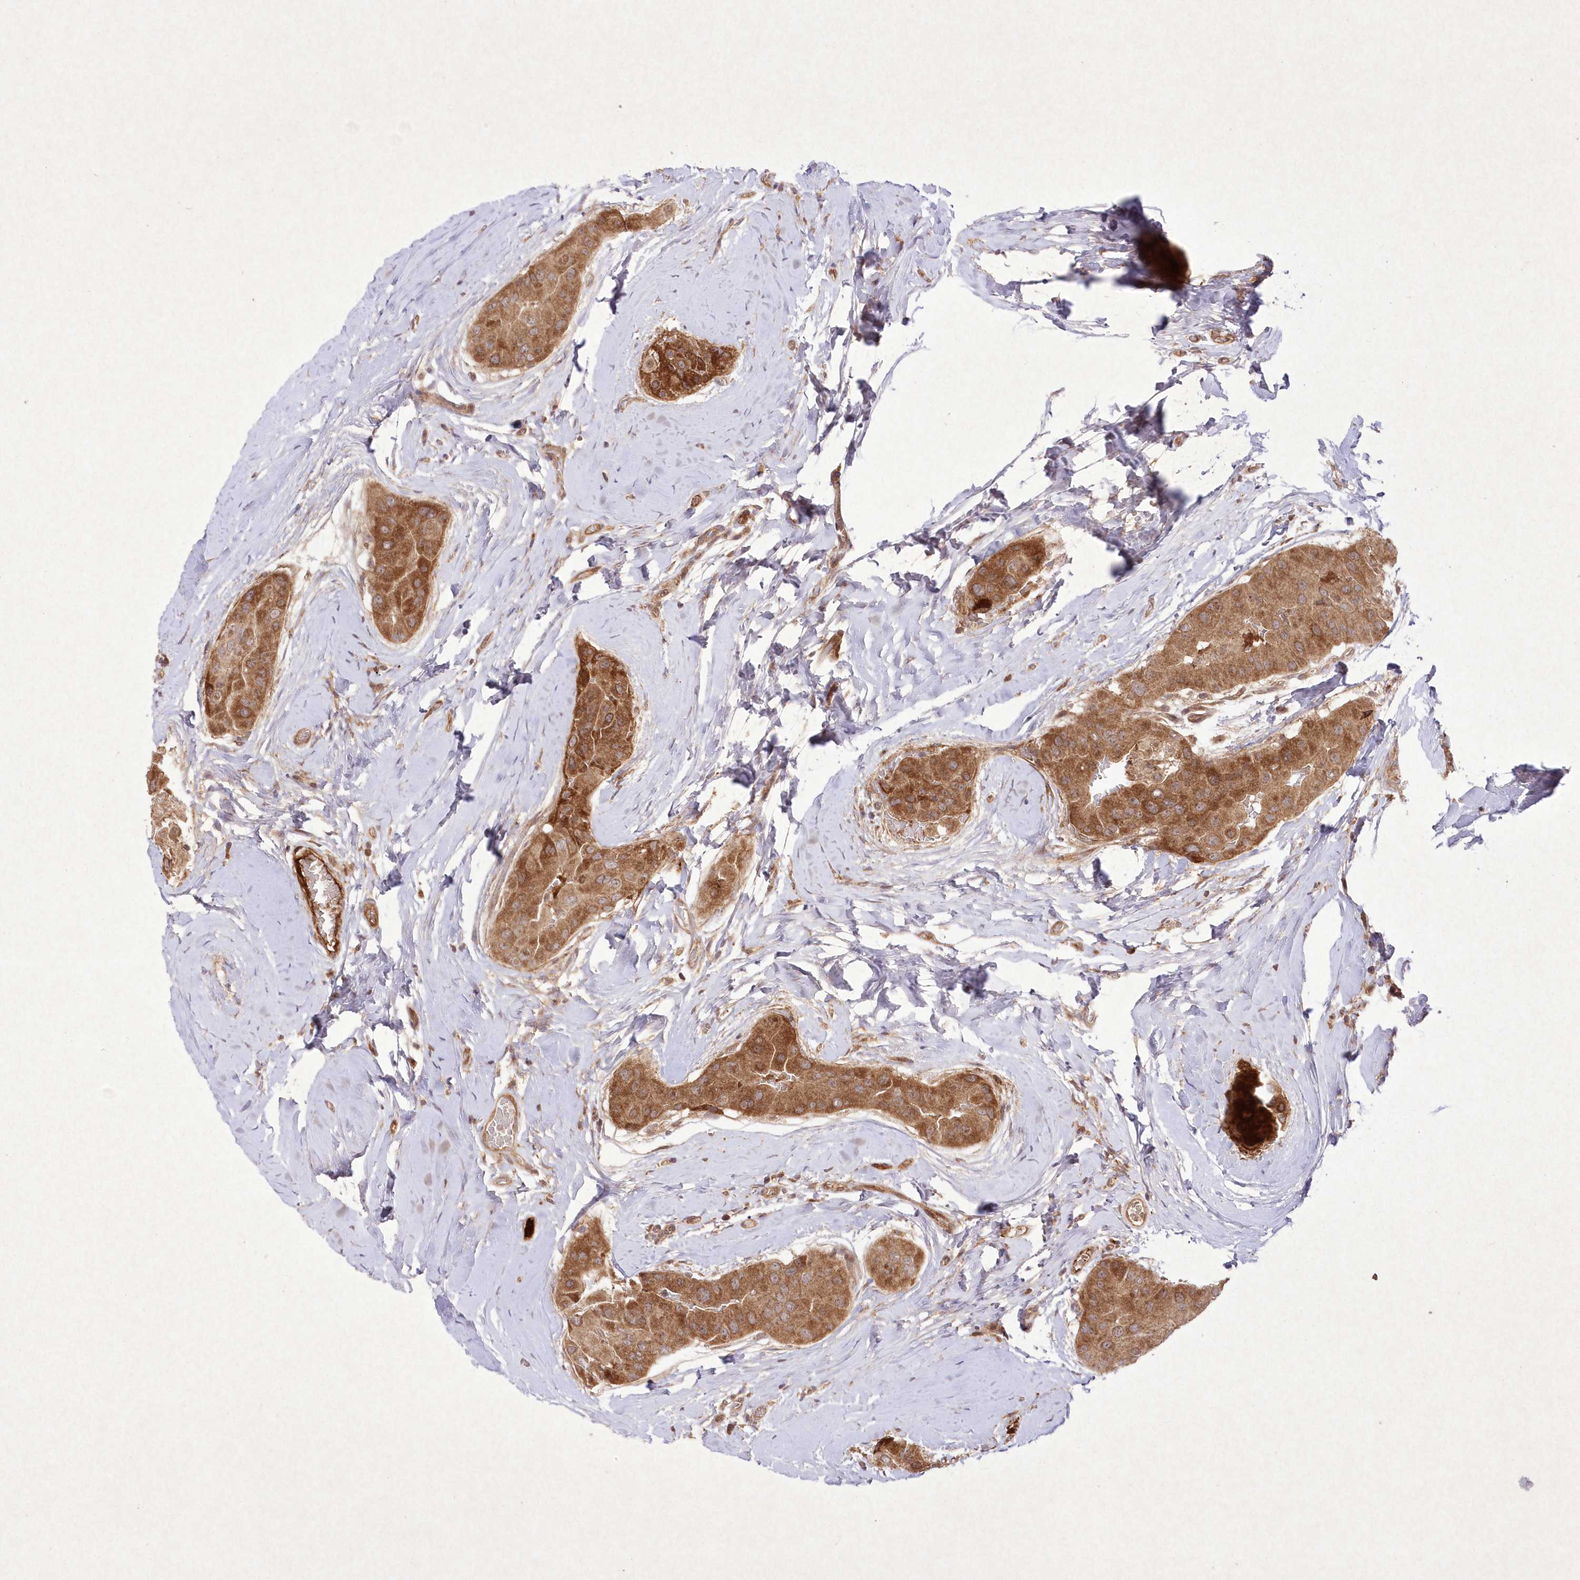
{"staining": {"intensity": "moderate", "quantity": ">75%", "location": "cytoplasmic/membranous"}, "tissue": "thyroid cancer", "cell_type": "Tumor cells", "image_type": "cancer", "snomed": [{"axis": "morphology", "description": "Papillary adenocarcinoma, NOS"}, {"axis": "topography", "description": "Thyroid gland"}], "caption": "Immunohistochemistry (IHC) (DAB (3,3'-diaminobenzidine)) staining of human thyroid cancer (papillary adenocarcinoma) reveals moderate cytoplasmic/membranous protein expression in about >75% of tumor cells. The staining was performed using DAB (3,3'-diaminobenzidine), with brown indicating positive protein expression. Nuclei are stained blue with hematoxylin.", "gene": "APOM", "patient": {"sex": "male", "age": 33}}